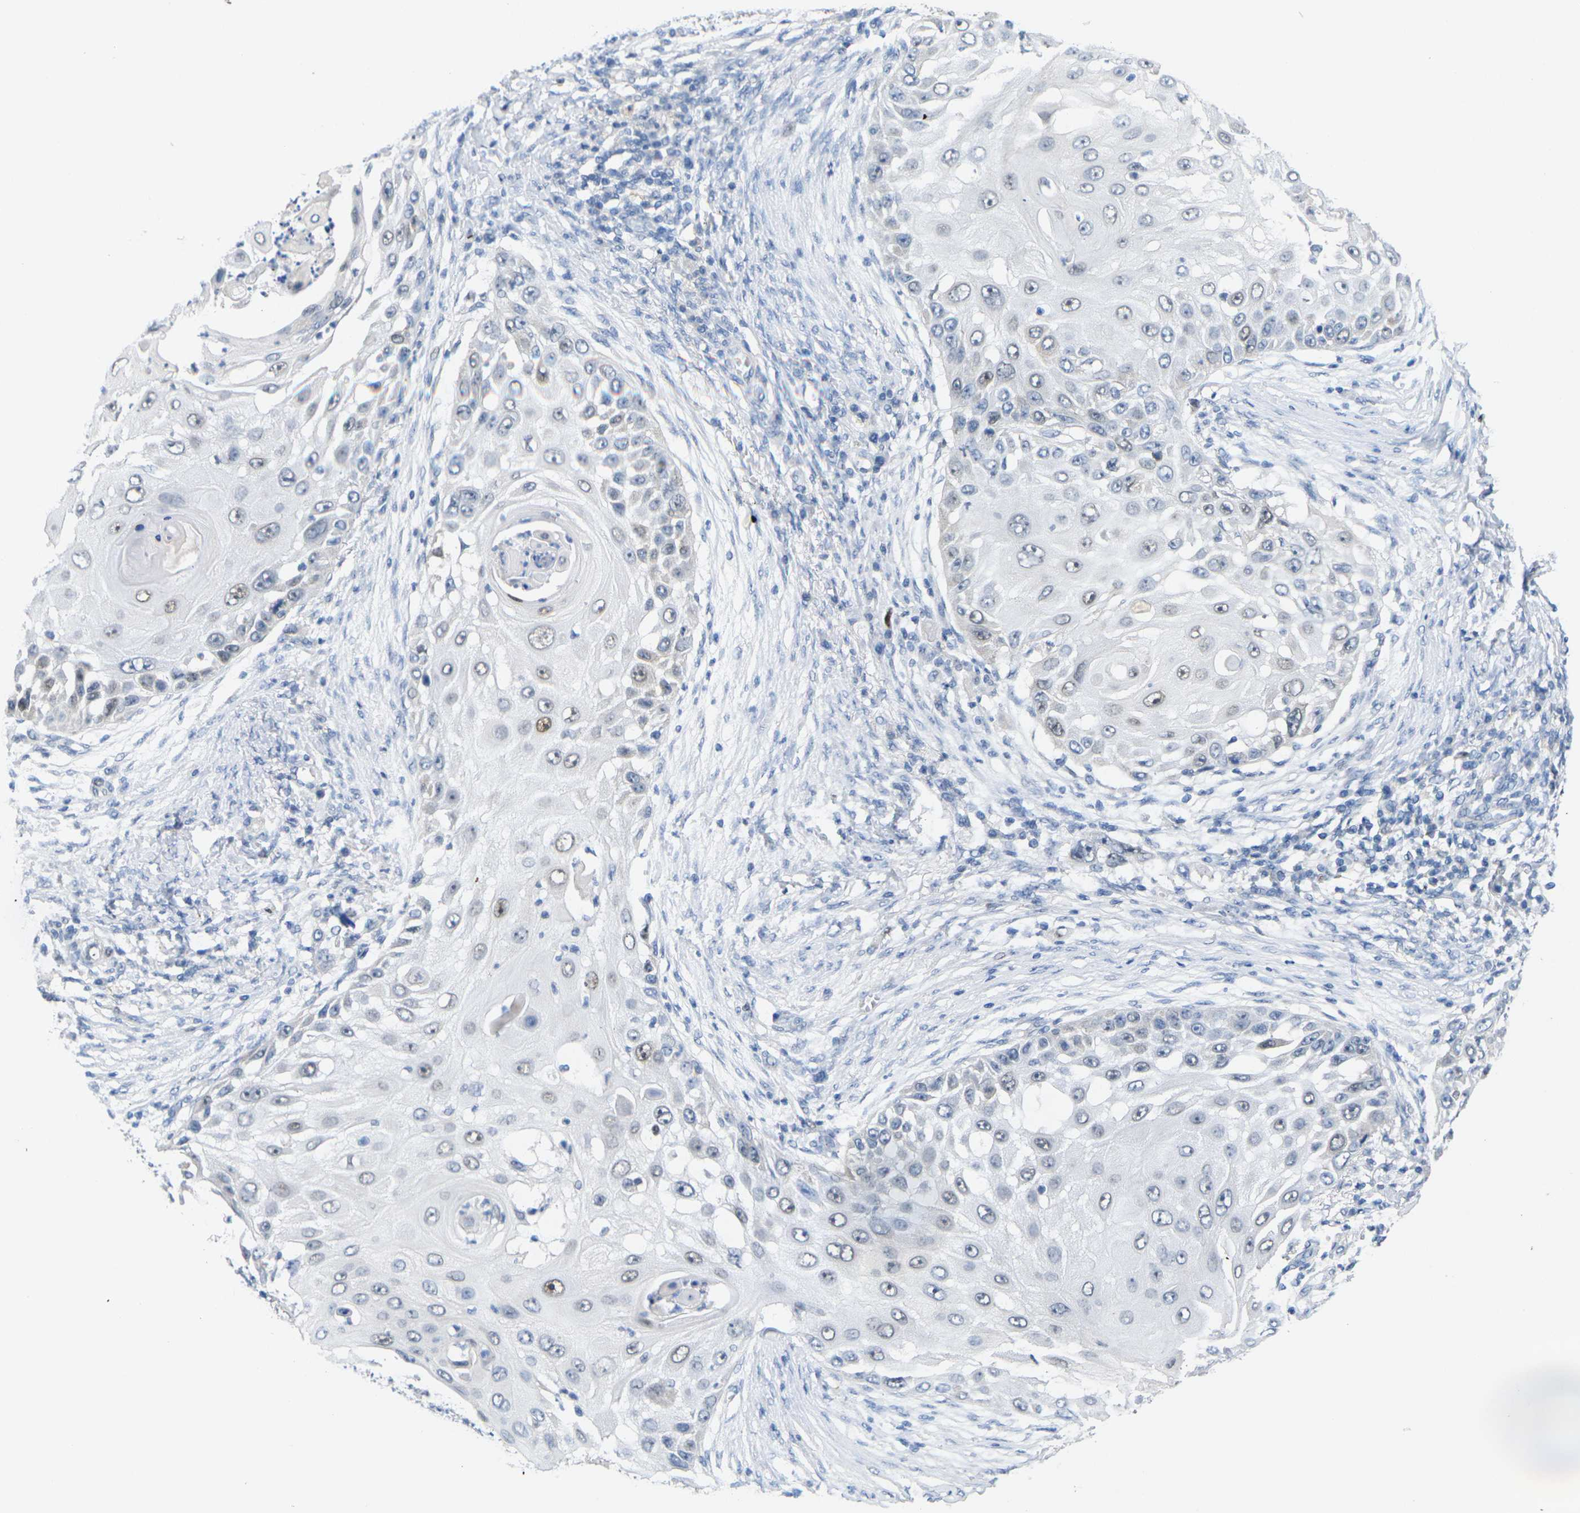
{"staining": {"intensity": "weak", "quantity": "<25%", "location": "nuclear"}, "tissue": "skin cancer", "cell_type": "Tumor cells", "image_type": "cancer", "snomed": [{"axis": "morphology", "description": "Squamous cell carcinoma, NOS"}, {"axis": "topography", "description": "Skin"}], "caption": "Squamous cell carcinoma (skin) was stained to show a protein in brown. There is no significant expression in tumor cells.", "gene": "CDK2", "patient": {"sex": "female", "age": 44}}